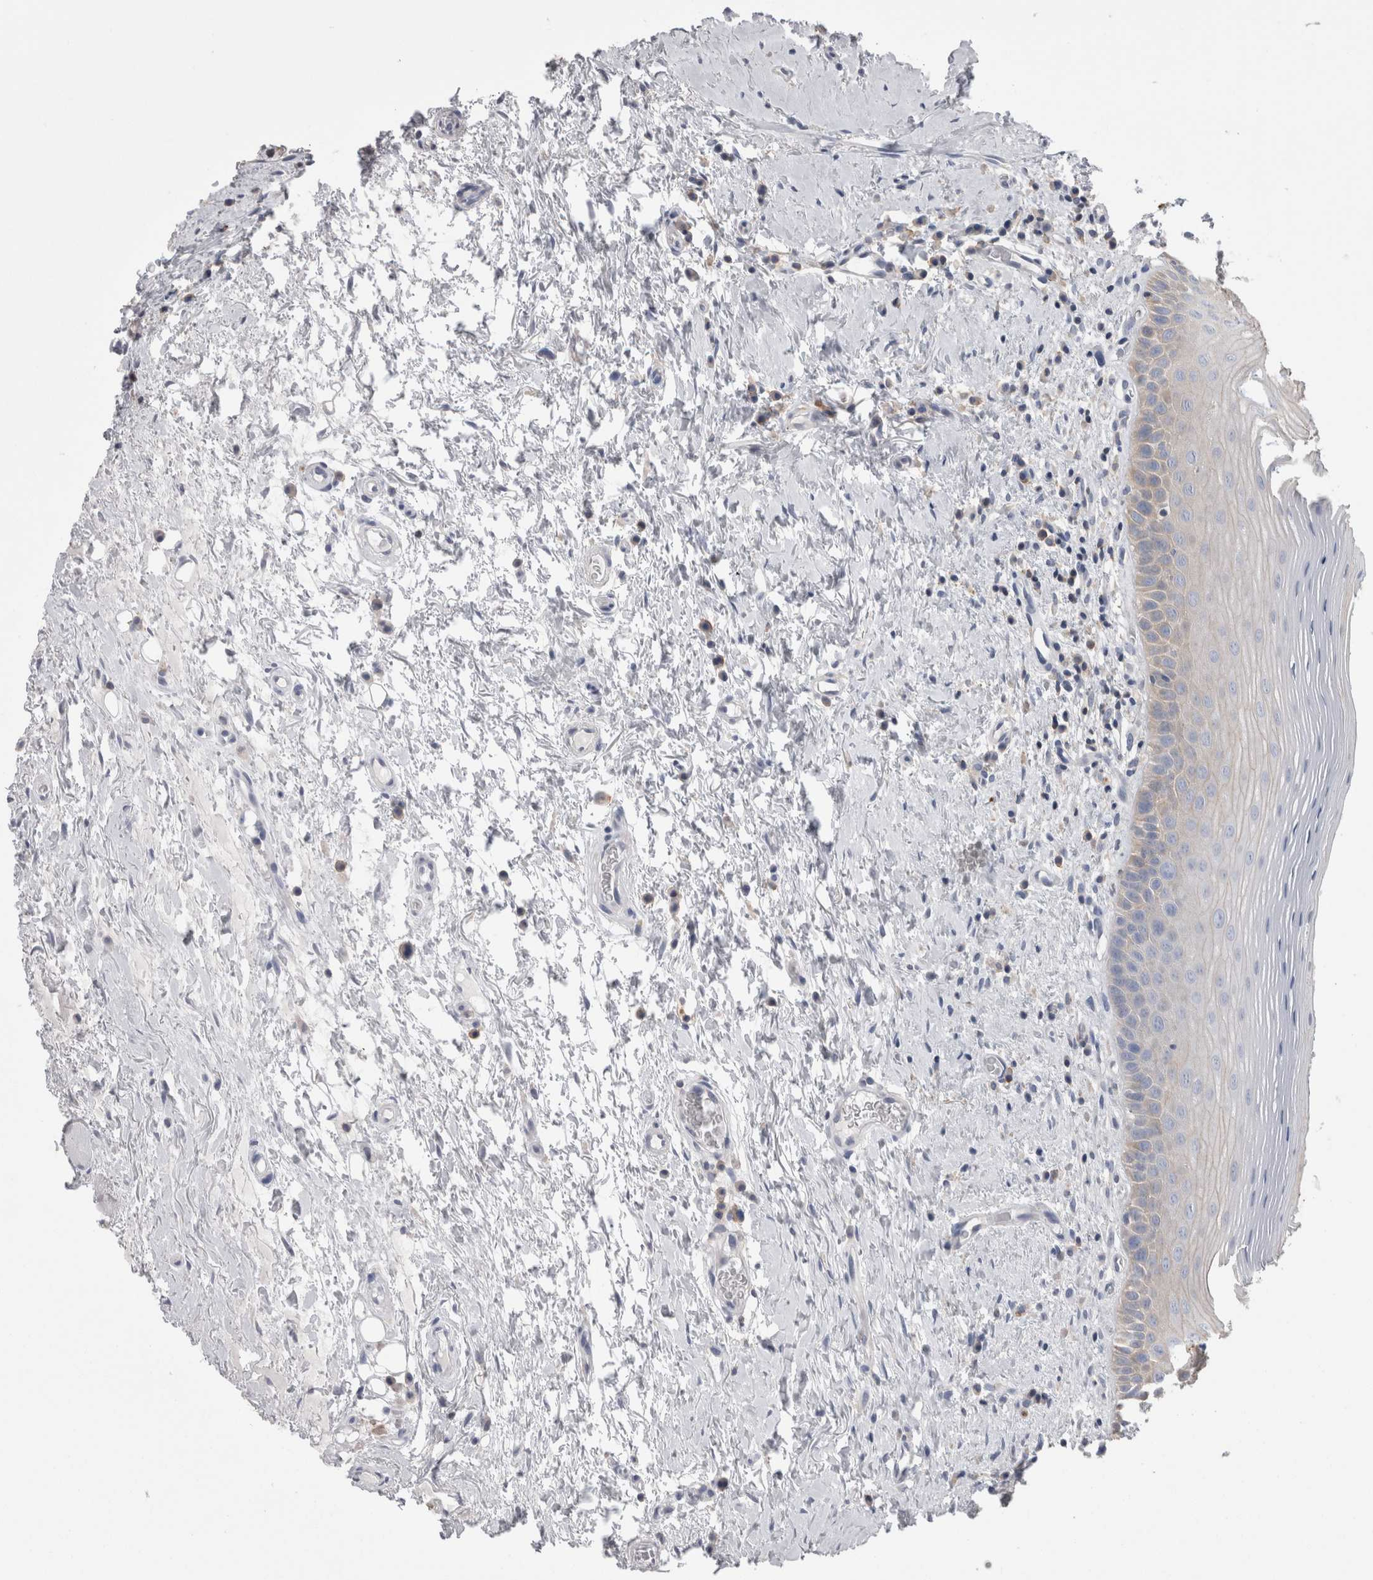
{"staining": {"intensity": "weak", "quantity": "25%-75%", "location": "cytoplasmic/membranous"}, "tissue": "oral mucosa", "cell_type": "Squamous epithelial cells", "image_type": "normal", "snomed": [{"axis": "morphology", "description": "Normal tissue, NOS"}, {"axis": "topography", "description": "Oral tissue"}], "caption": "Protein staining shows weak cytoplasmic/membranous staining in about 25%-75% of squamous epithelial cells in benign oral mucosa. Ihc stains the protein in brown and the nuclei are stained blue.", "gene": "DCTN6", "patient": {"sex": "male", "age": 82}}